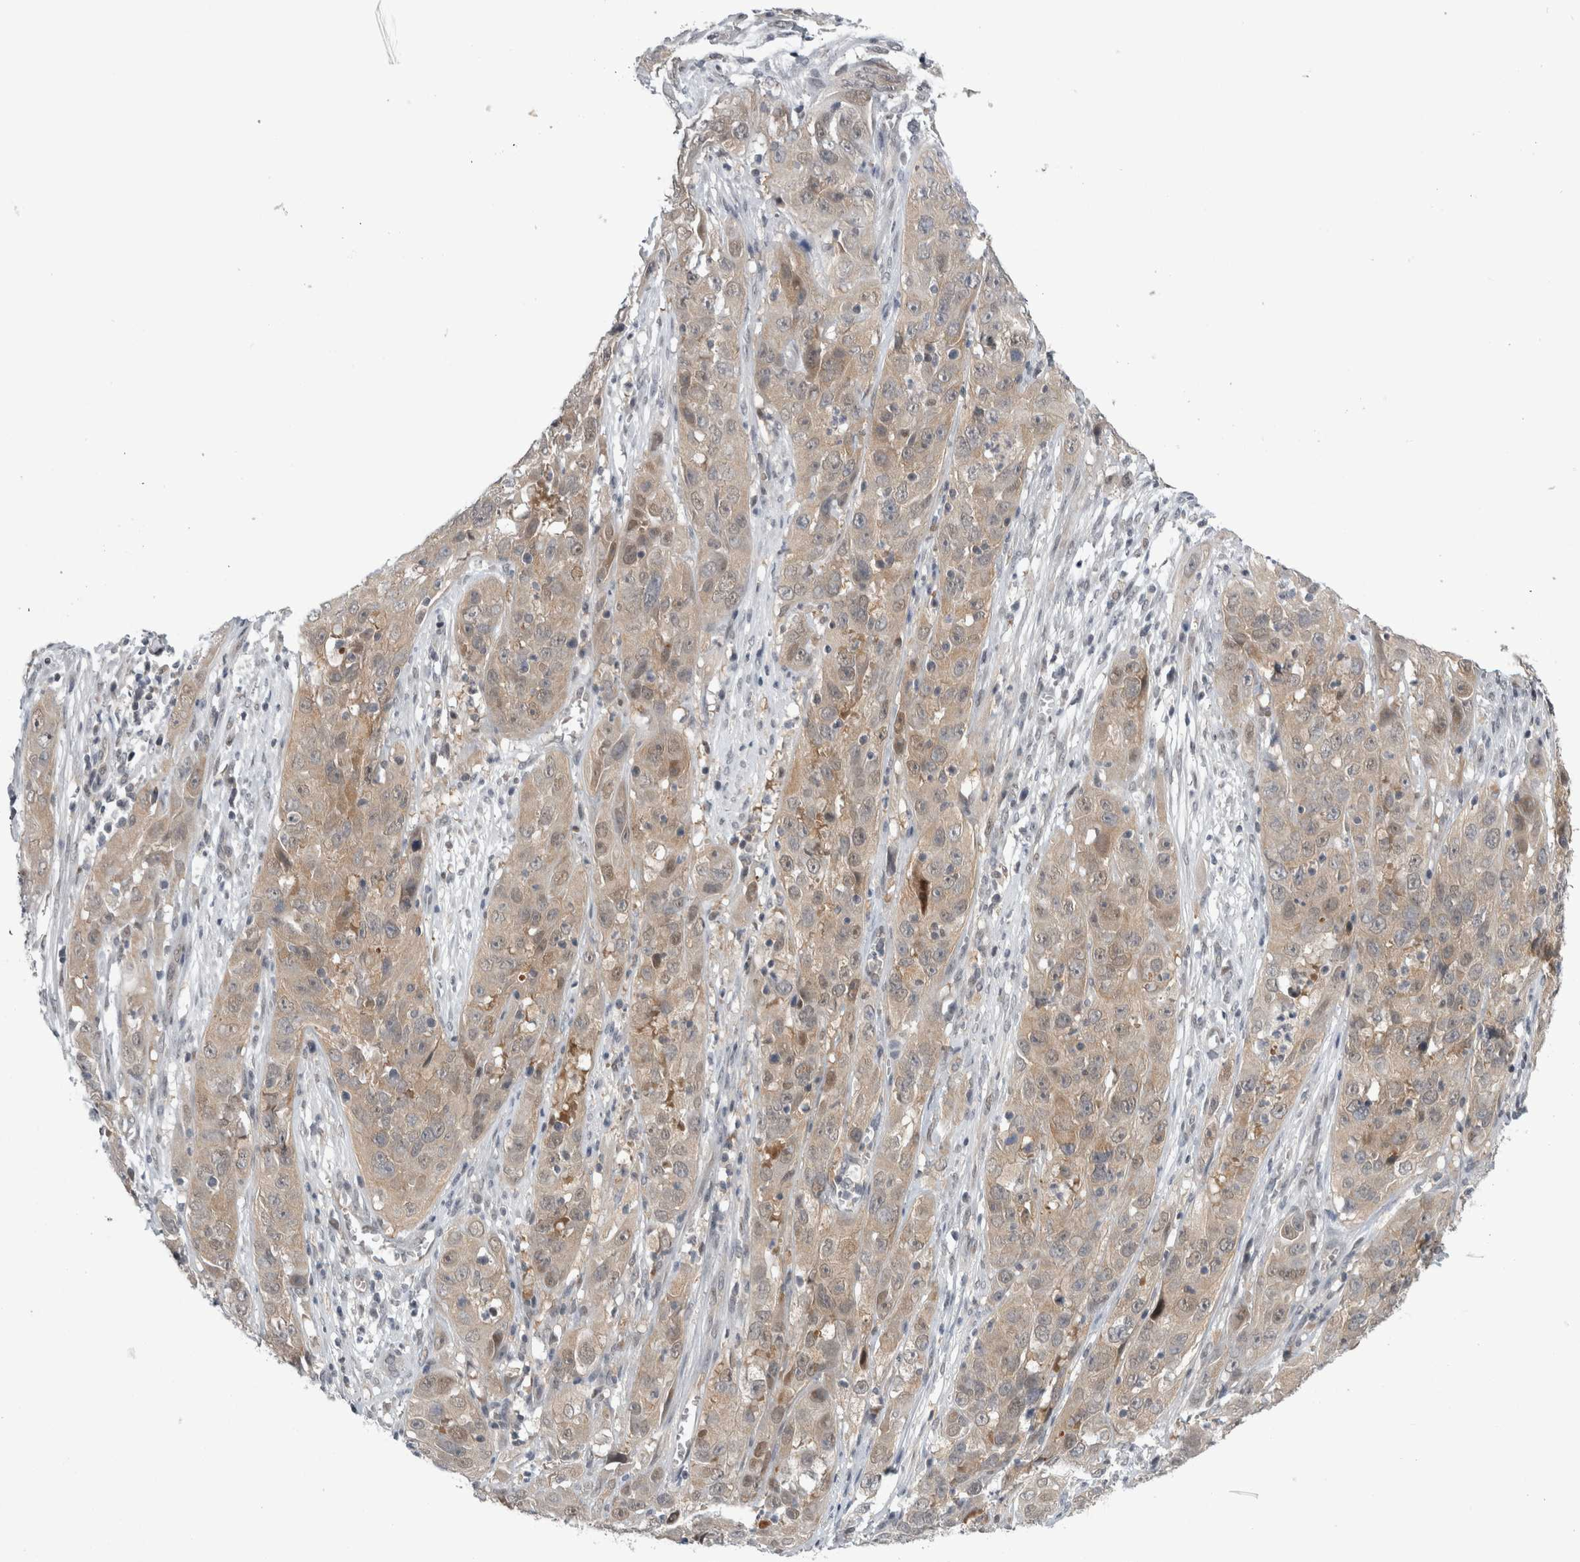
{"staining": {"intensity": "weak", "quantity": "25%-75%", "location": "cytoplasmic/membranous,nuclear"}, "tissue": "cervical cancer", "cell_type": "Tumor cells", "image_type": "cancer", "snomed": [{"axis": "morphology", "description": "Squamous cell carcinoma, NOS"}, {"axis": "topography", "description": "Cervix"}], "caption": "The micrograph shows a brown stain indicating the presence of a protein in the cytoplasmic/membranous and nuclear of tumor cells in cervical cancer. (brown staining indicates protein expression, while blue staining denotes nuclei).", "gene": "PSMB2", "patient": {"sex": "female", "age": 32}}